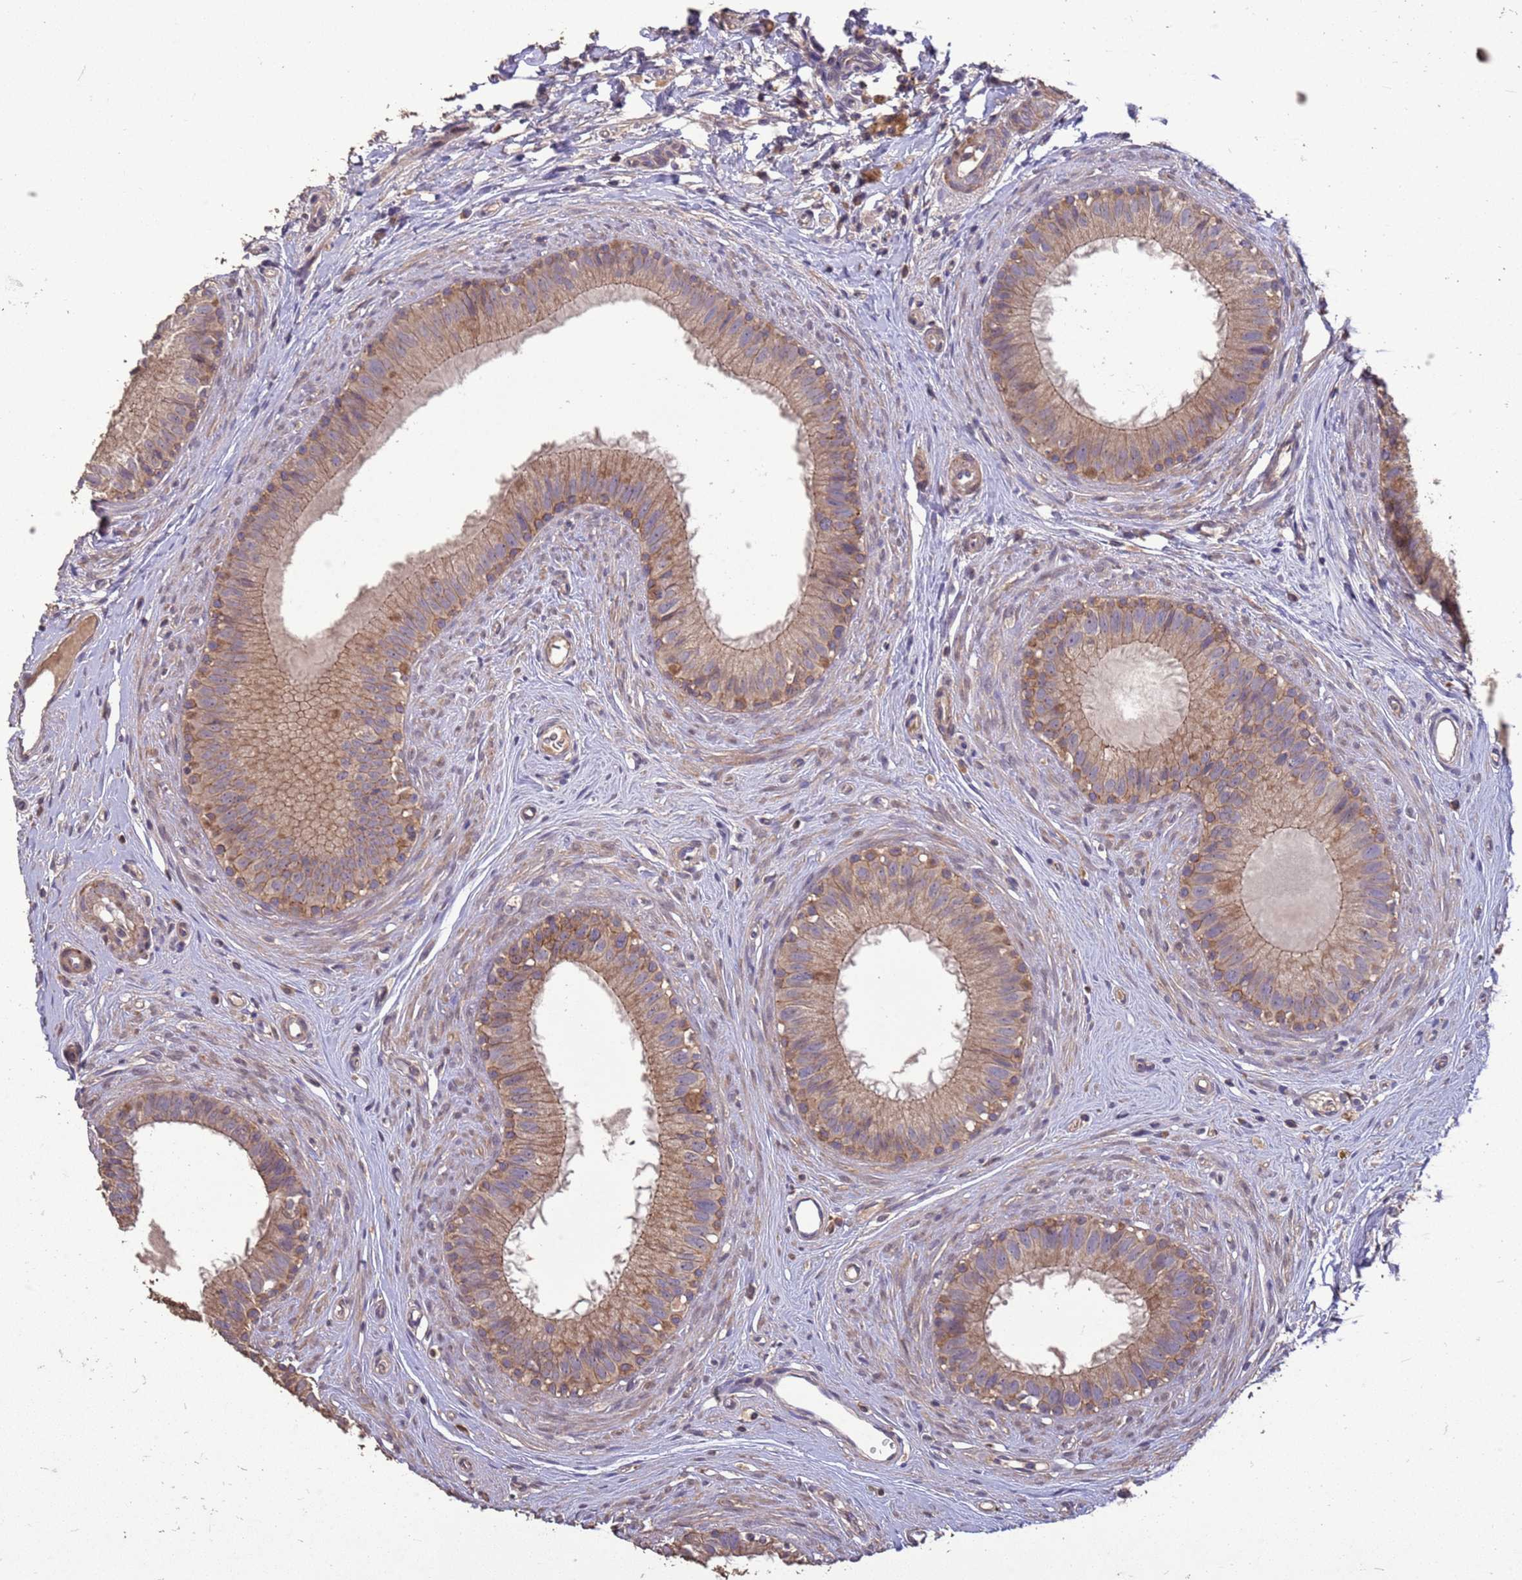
{"staining": {"intensity": "moderate", "quantity": ">75%", "location": "cytoplasmic/membranous"}, "tissue": "epididymis", "cell_type": "Glandular cells", "image_type": "normal", "snomed": [{"axis": "morphology", "description": "Normal tissue, NOS"}, {"axis": "topography", "description": "Epididymis"}], "caption": "Immunohistochemical staining of normal human epididymis shows moderate cytoplasmic/membranous protein positivity in approximately >75% of glandular cells. The protein of interest is shown in brown color, while the nuclei are stained blue.", "gene": "SLC9B2", "patient": {"sex": "male", "age": 80}}